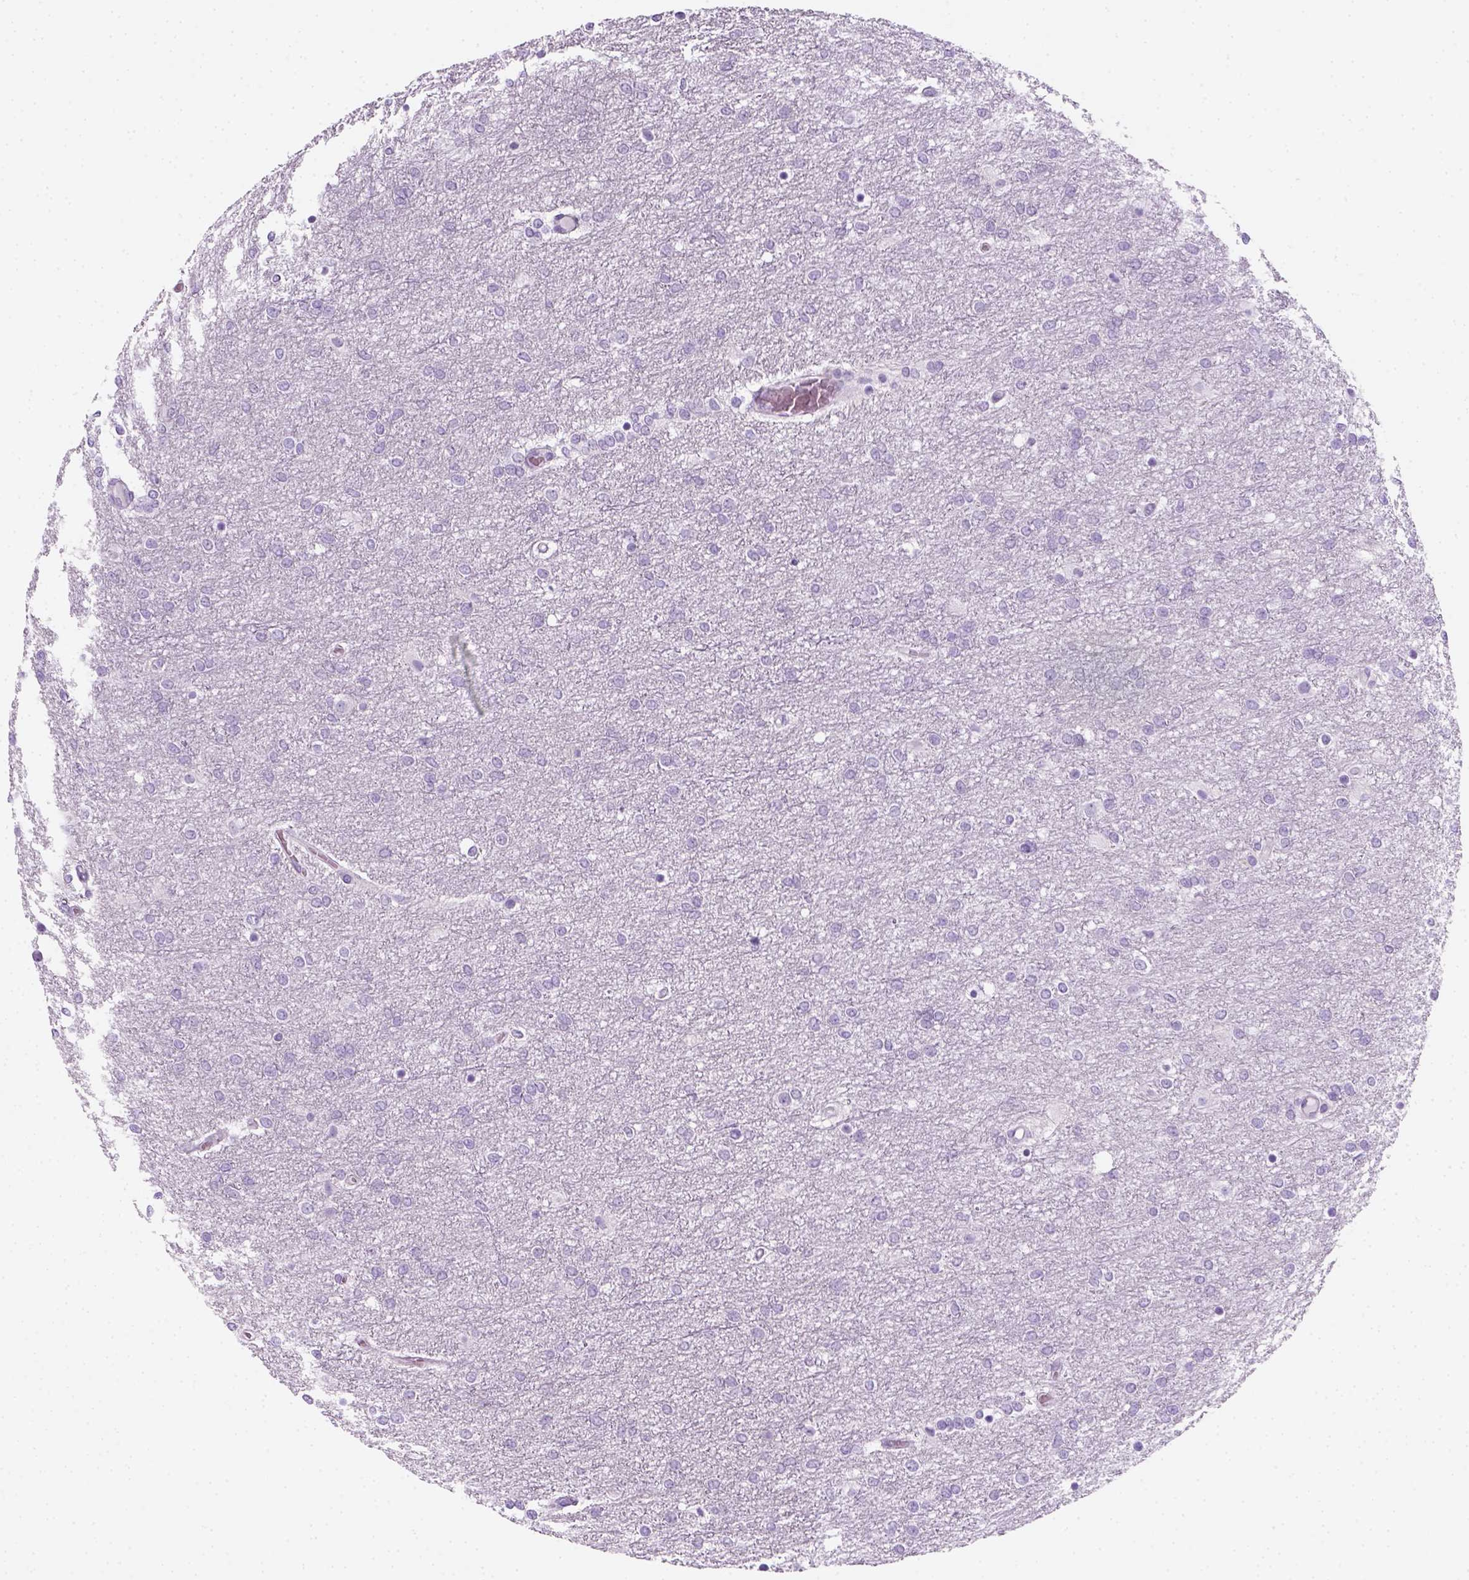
{"staining": {"intensity": "negative", "quantity": "none", "location": "none"}, "tissue": "glioma", "cell_type": "Tumor cells", "image_type": "cancer", "snomed": [{"axis": "morphology", "description": "Glioma, malignant, High grade"}, {"axis": "topography", "description": "Brain"}], "caption": "A photomicrograph of glioma stained for a protein reveals no brown staining in tumor cells.", "gene": "AQP3", "patient": {"sex": "female", "age": 61}}